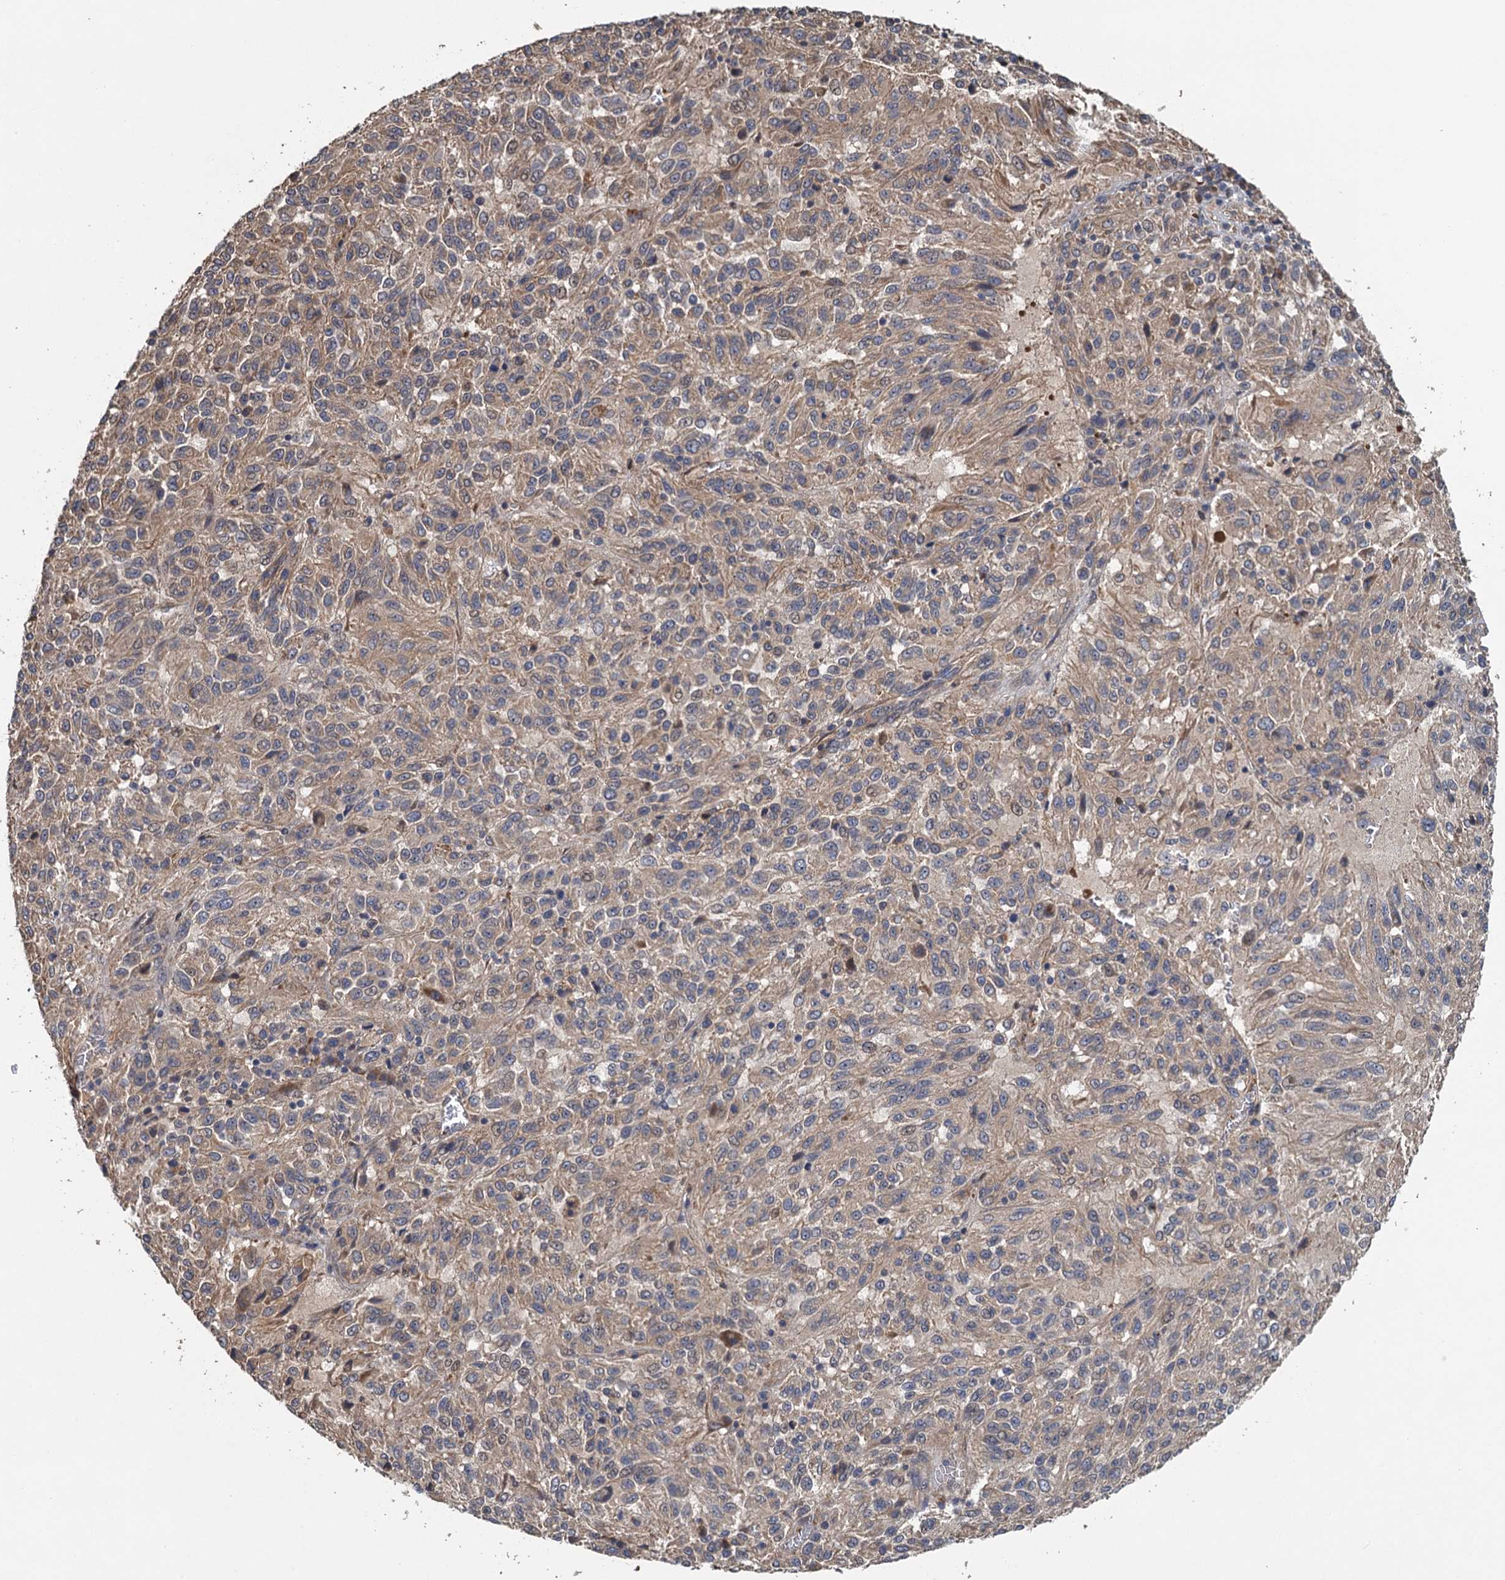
{"staining": {"intensity": "weak", "quantity": ">75%", "location": "cytoplasmic/membranous"}, "tissue": "melanoma", "cell_type": "Tumor cells", "image_type": "cancer", "snomed": [{"axis": "morphology", "description": "Malignant melanoma, Metastatic site"}, {"axis": "topography", "description": "Lung"}], "caption": "Immunohistochemistry (IHC) of malignant melanoma (metastatic site) shows low levels of weak cytoplasmic/membranous expression in approximately >75% of tumor cells. (Stains: DAB in brown, nuclei in blue, Microscopy: brightfield microscopy at high magnification).", "gene": "MEAK7", "patient": {"sex": "male", "age": 64}}